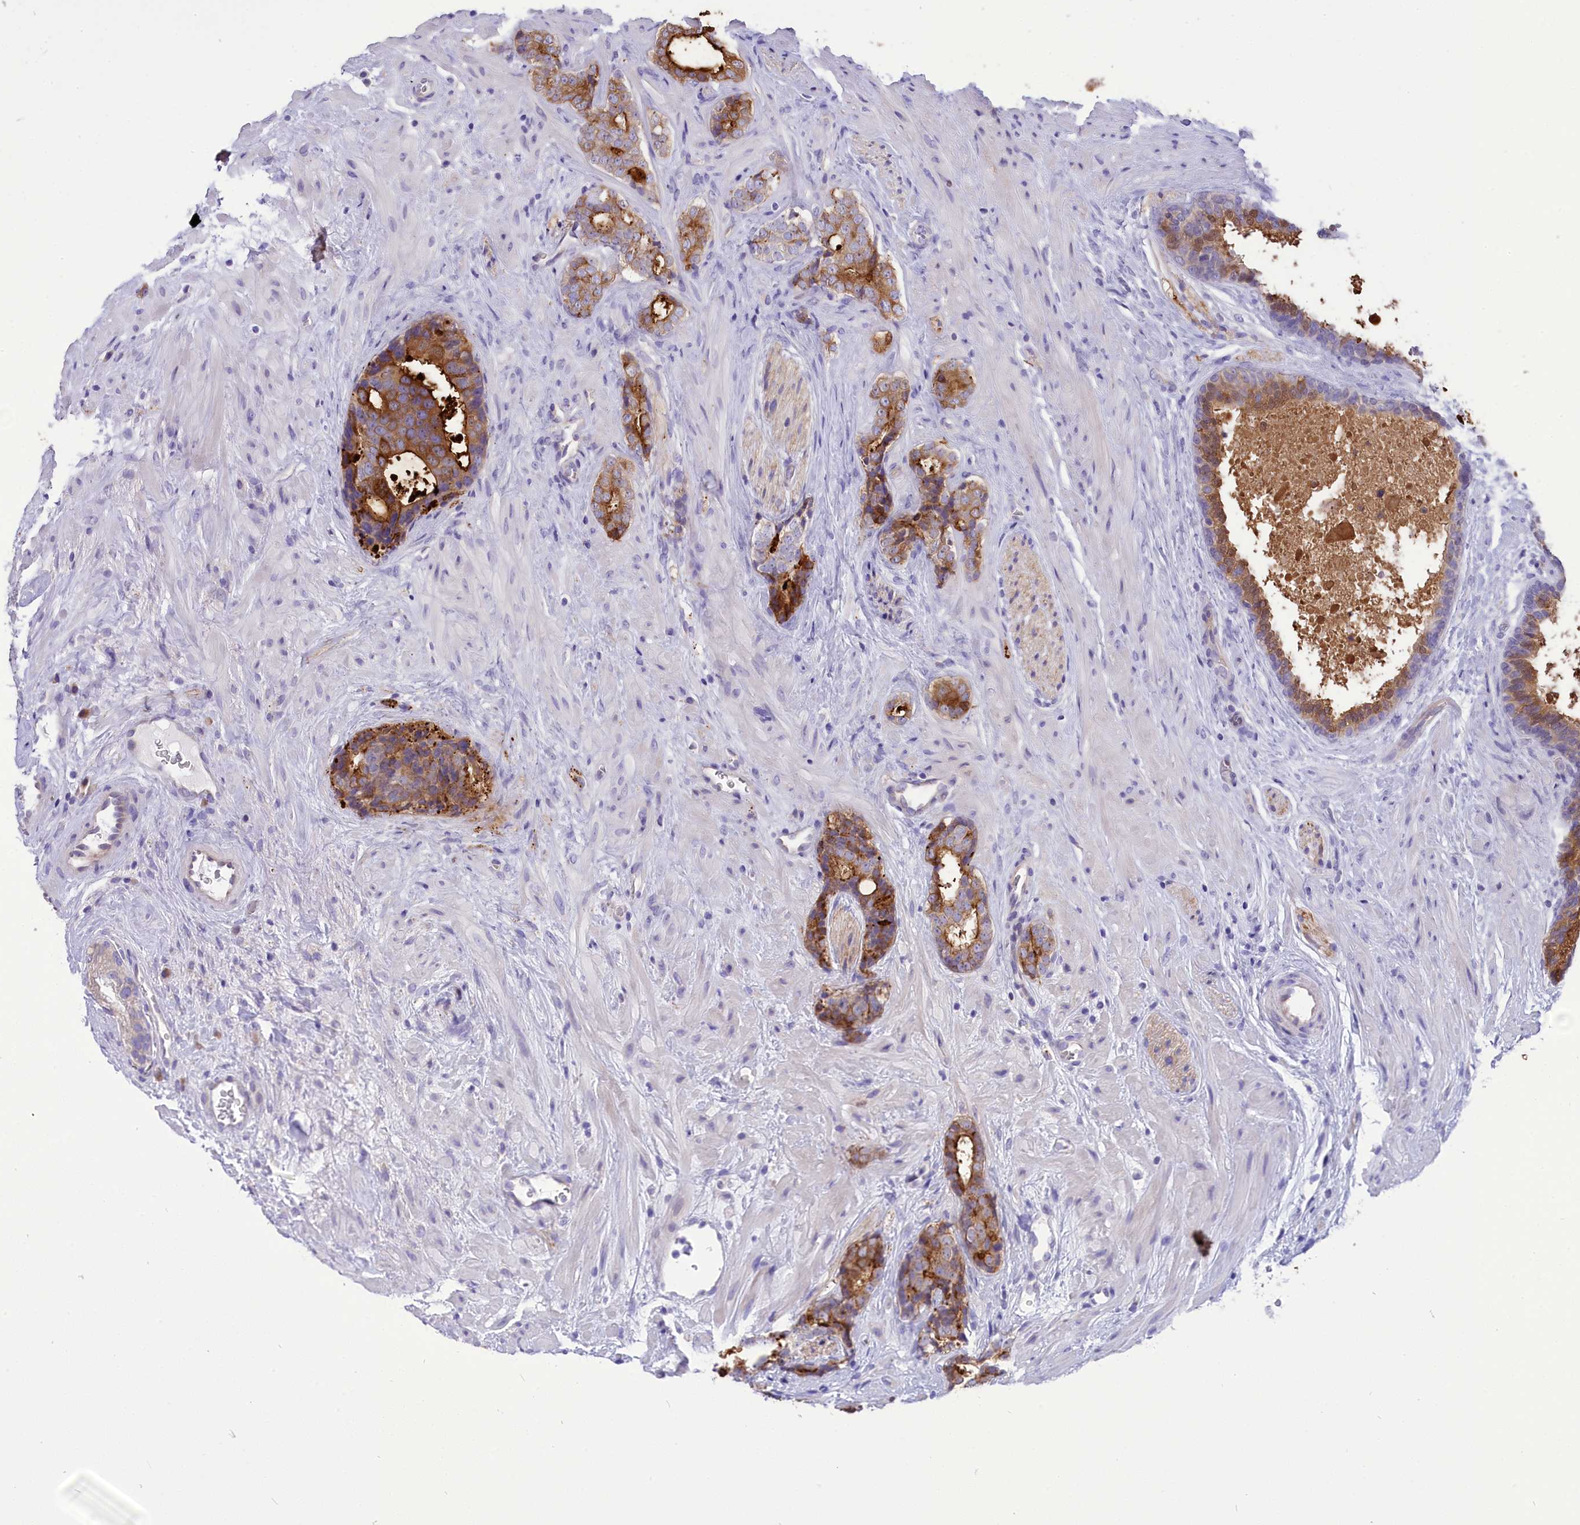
{"staining": {"intensity": "strong", "quantity": "25%-75%", "location": "cytoplasmic/membranous"}, "tissue": "prostate cancer", "cell_type": "Tumor cells", "image_type": "cancer", "snomed": [{"axis": "morphology", "description": "Adenocarcinoma, High grade"}, {"axis": "topography", "description": "Prostate"}], "caption": "Protein expression analysis of prostate adenocarcinoma (high-grade) demonstrates strong cytoplasmic/membranous staining in about 25%-75% of tumor cells. (DAB IHC, brown staining for protein, blue staining for nuclei).", "gene": "DCAF16", "patient": {"sex": "male", "age": 56}}